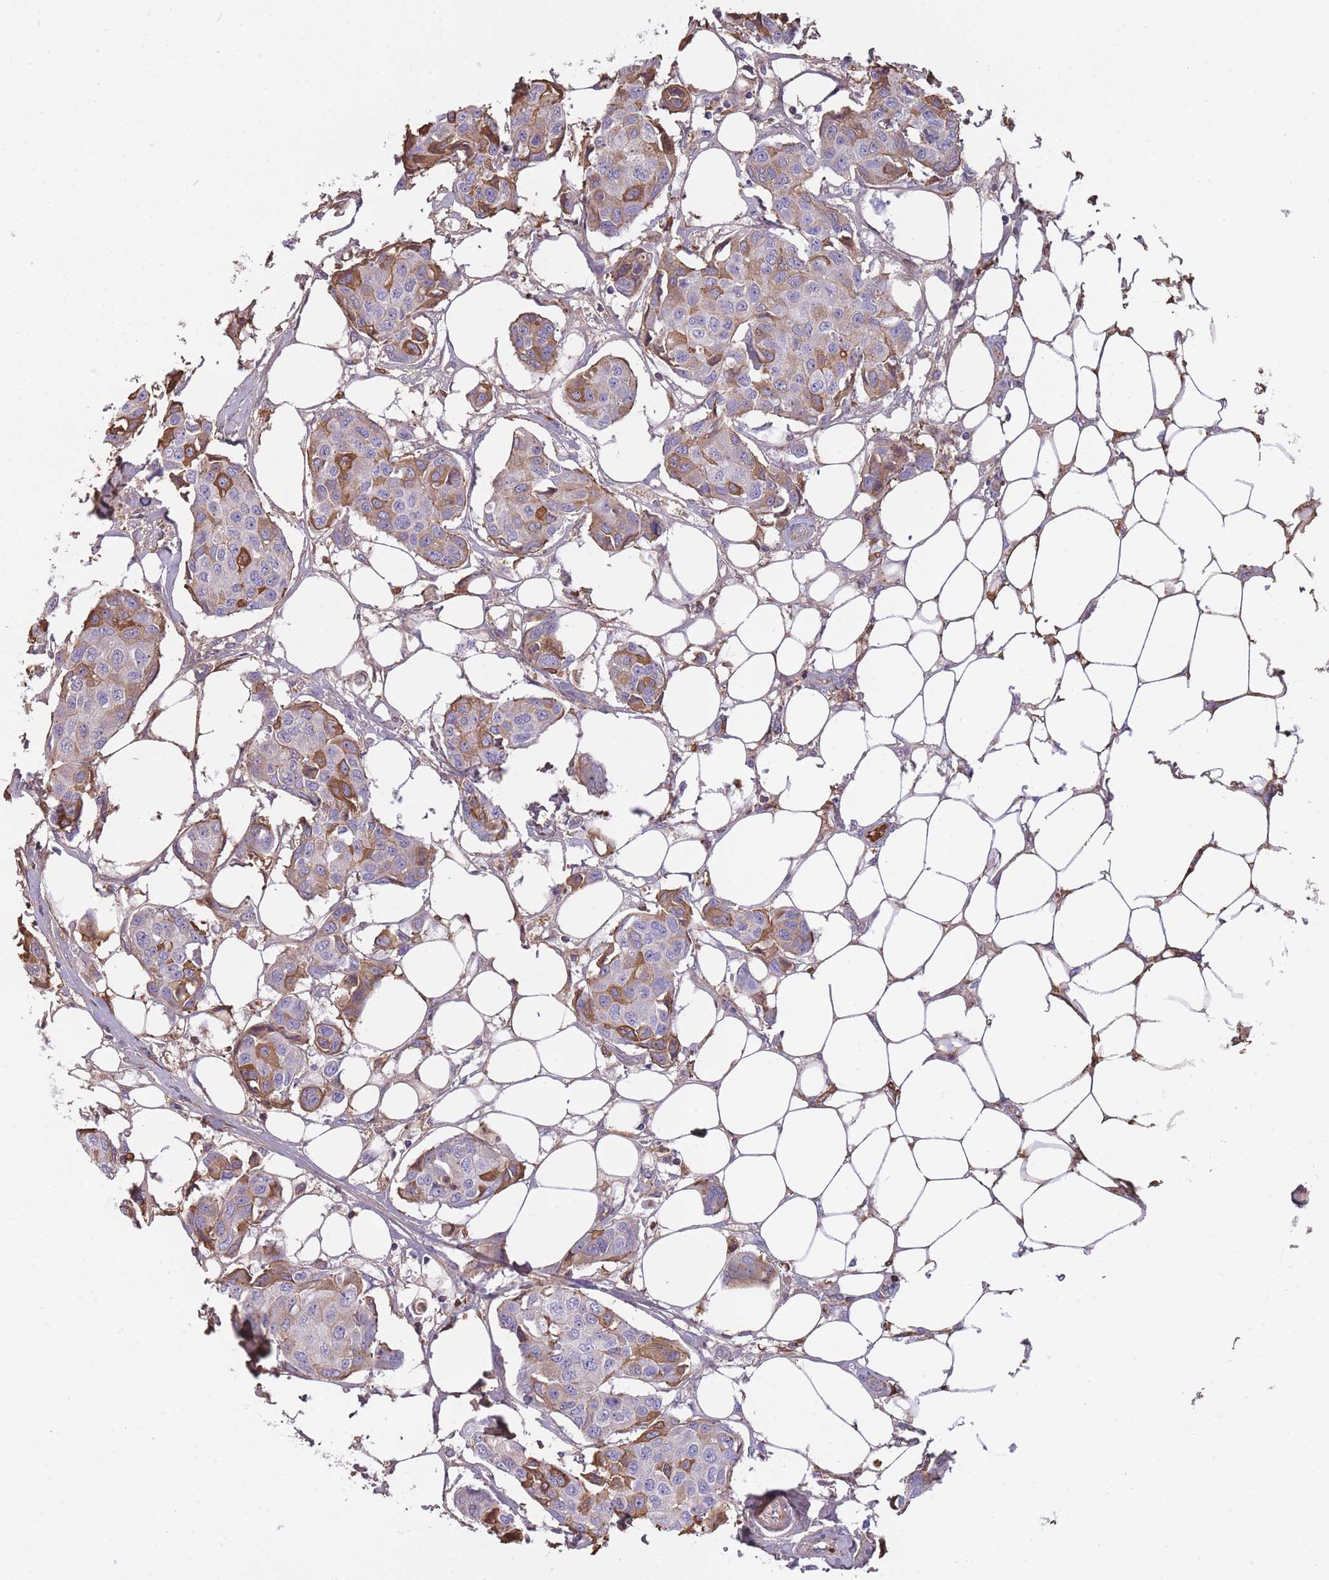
{"staining": {"intensity": "moderate", "quantity": "25%-75%", "location": "cytoplasmic/membranous"}, "tissue": "breast cancer", "cell_type": "Tumor cells", "image_type": "cancer", "snomed": [{"axis": "morphology", "description": "Duct carcinoma"}, {"axis": "topography", "description": "Breast"}, {"axis": "topography", "description": "Lymph node"}], "caption": "Protein expression analysis of human infiltrating ductal carcinoma (breast) reveals moderate cytoplasmic/membranous positivity in about 25%-75% of tumor cells.", "gene": "KAT2A", "patient": {"sex": "female", "age": 80}}